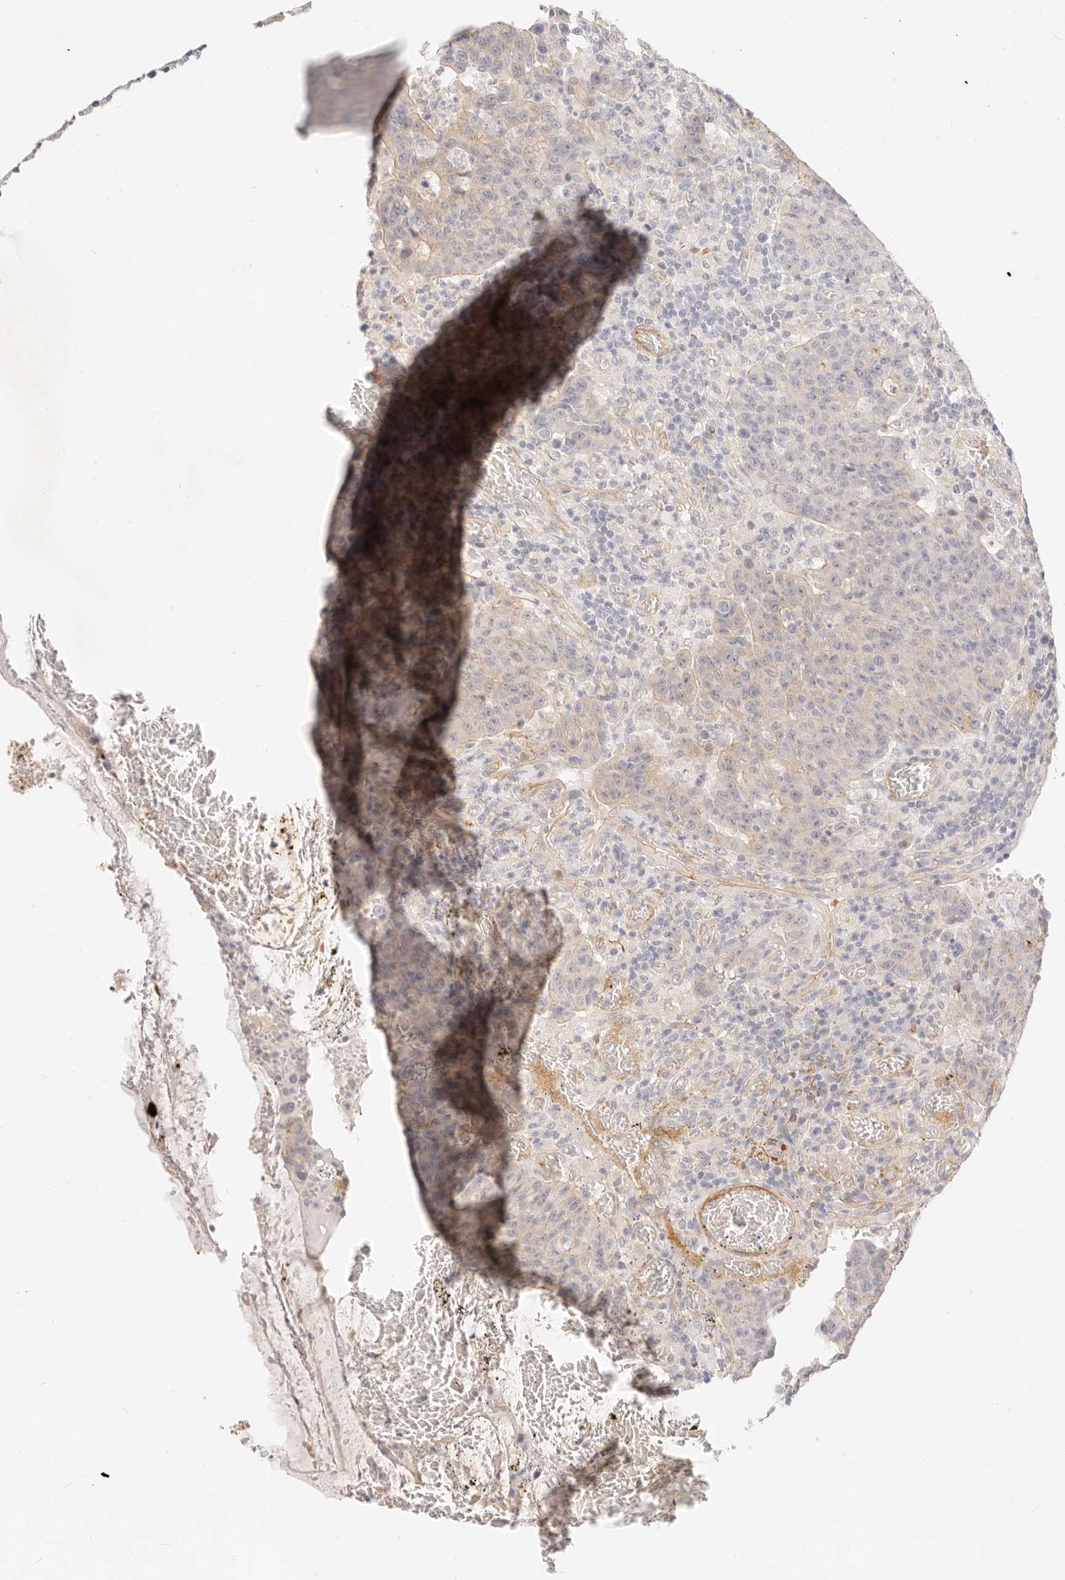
{"staining": {"intensity": "weak", "quantity": "25%-75%", "location": "cytoplasmic/membranous"}, "tissue": "colorectal cancer", "cell_type": "Tumor cells", "image_type": "cancer", "snomed": [{"axis": "morphology", "description": "Adenocarcinoma, NOS"}, {"axis": "topography", "description": "Colon"}], "caption": "Colorectal cancer stained for a protein demonstrates weak cytoplasmic/membranous positivity in tumor cells. Immunohistochemistry stains the protein in brown and the nuclei are stained blue.", "gene": "UBXN10", "patient": {"sex": "female", "age": 75}}